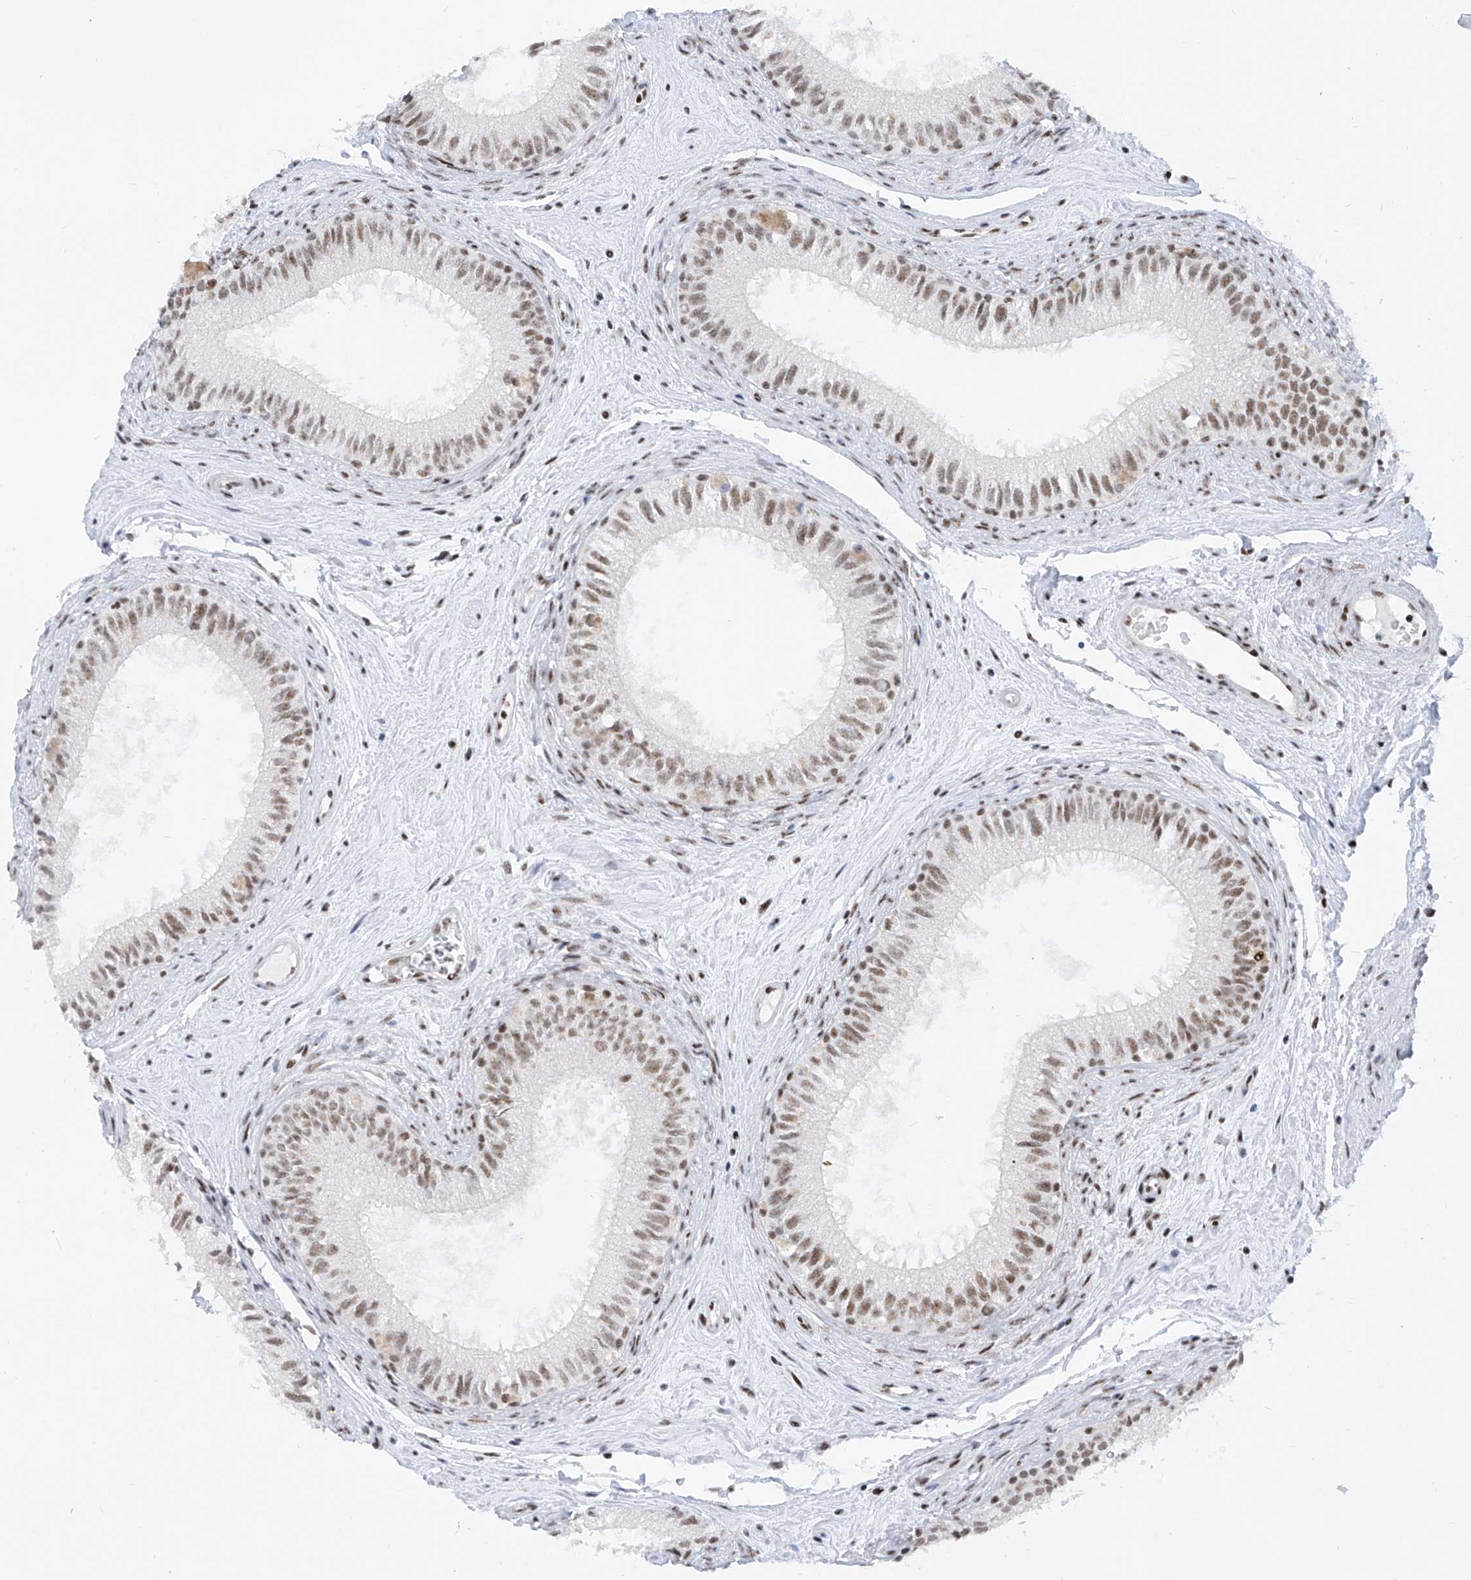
{"staining": {"intensity": "moderate", "quantity": ">75%", "location": "nuclear"}, "tissue": "epididymis", "cell_type": "Glandular cells", "image_type": "normal", "snomed": [{"axis": "morphology", "description": "Normal tissue, NOS"}, {"axis": "topography", "description": "Epididymis"}], "caption": "Epididymis was stained to show a protein in brown. There is medium levels of moderate nuclear expression in about >75% of glandular cells. The protein of interest is stained brown, and the nuclei are stained in blue (DAB (3,3'-diaminobenzidine) IHC with brightfield microscopy, high magnification).", "gene": "TAF4", "patient": {"sex": "male", "age": 71}}